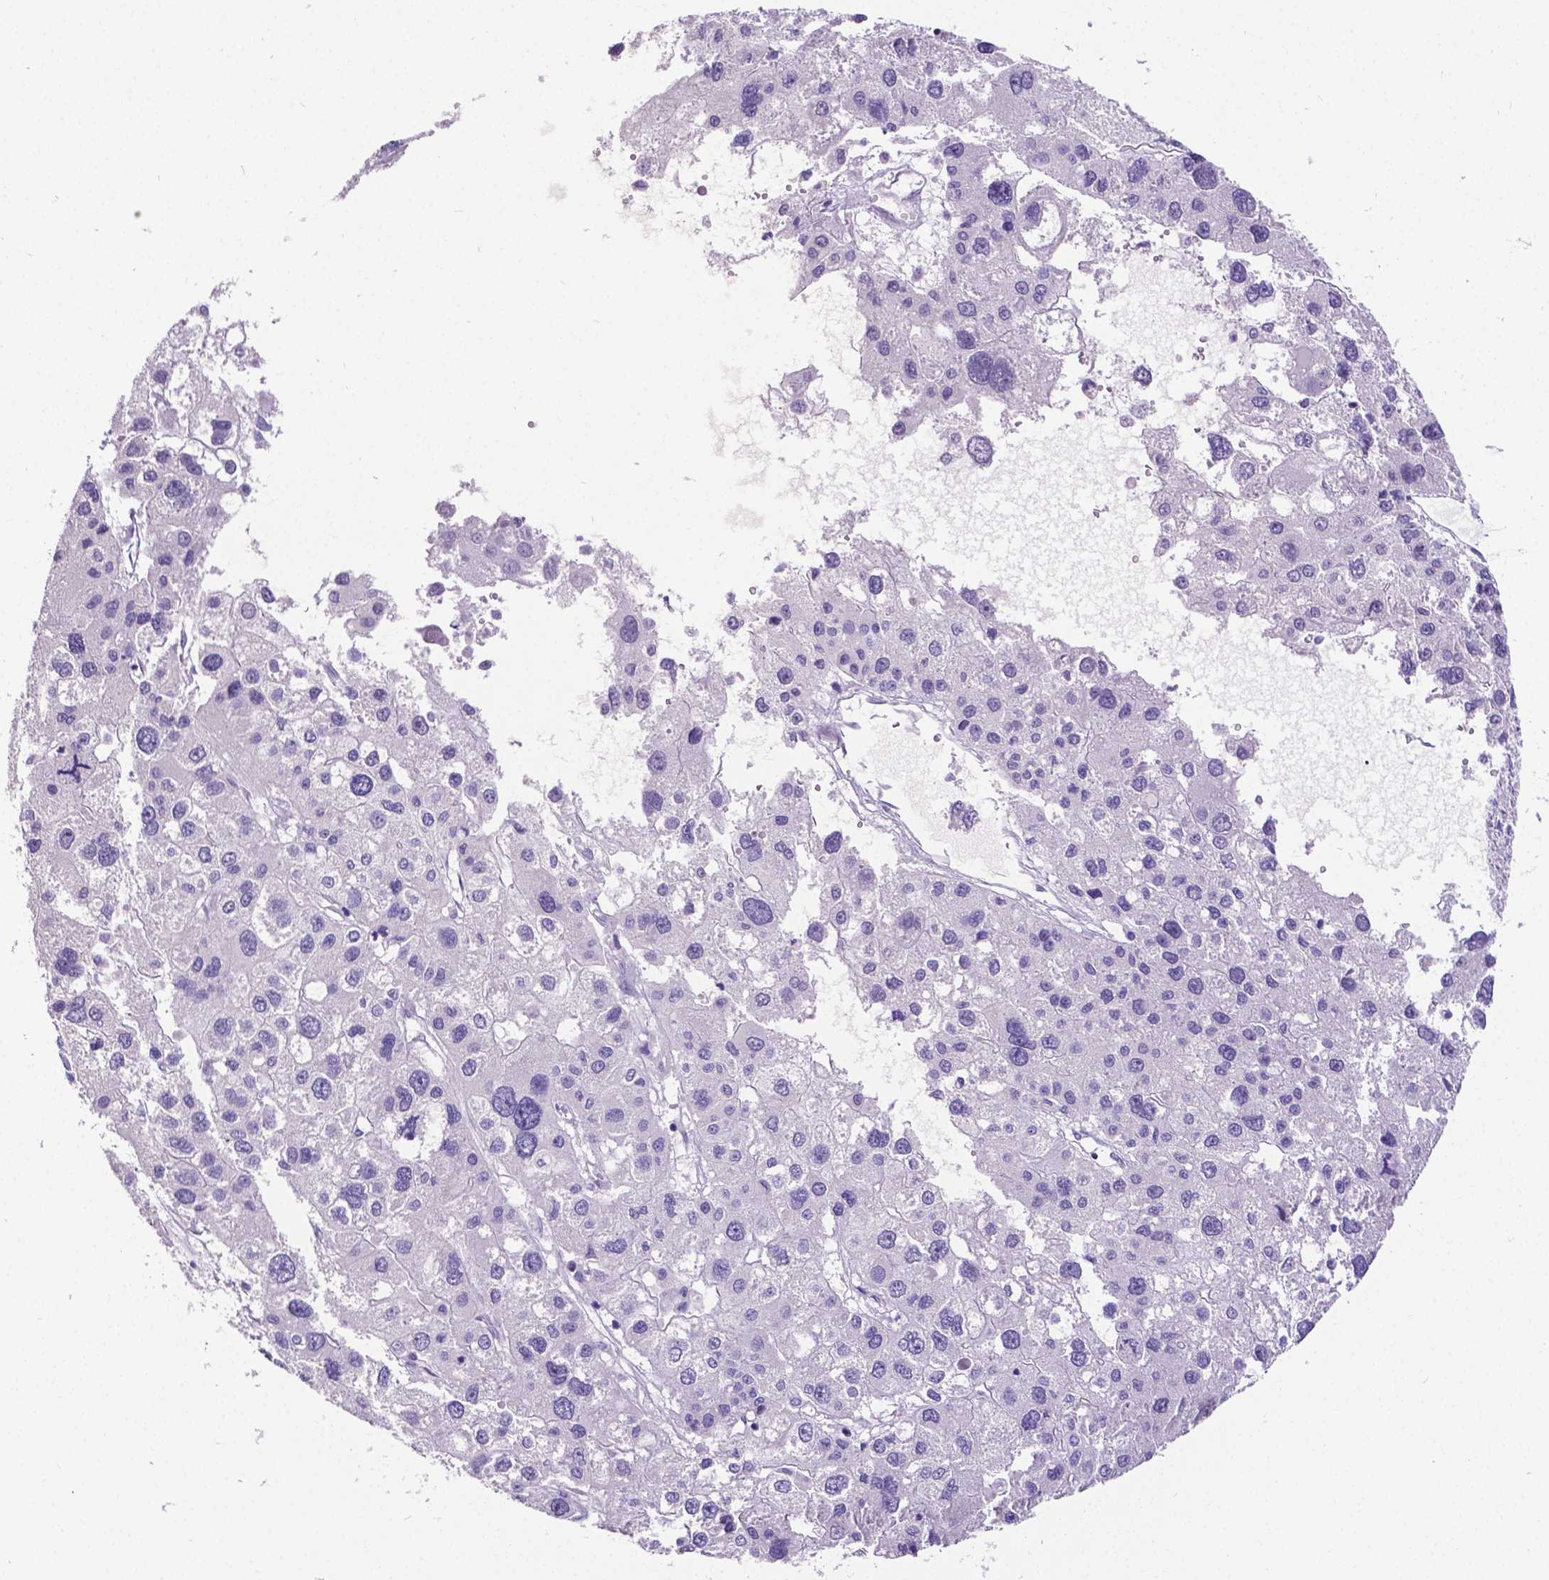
{"staining": {"intensity": "negative", "quantity": "none", "location": "none"}, "tissue": "liver cancer", "cell_type": "Tumor cells", "image_type": "cancer", "snomed": [{"axis": "morphology", "description": "Carcinoma, Hepatocellular, NOS"}, {"axis": "topography", "description": "Liver"}], "caption": "An IHC histopathology image of liver cancer is shown. There is no staining in tumor cells of liver cancer. Brightfield microscopy of IHC stained with DAB (3,3'-diaminobenzidine) (brown) and hematoxylin (blue), captured at high magnification.", "gene": "SATB2", "patient": {"sex": "male", "age": 73}}